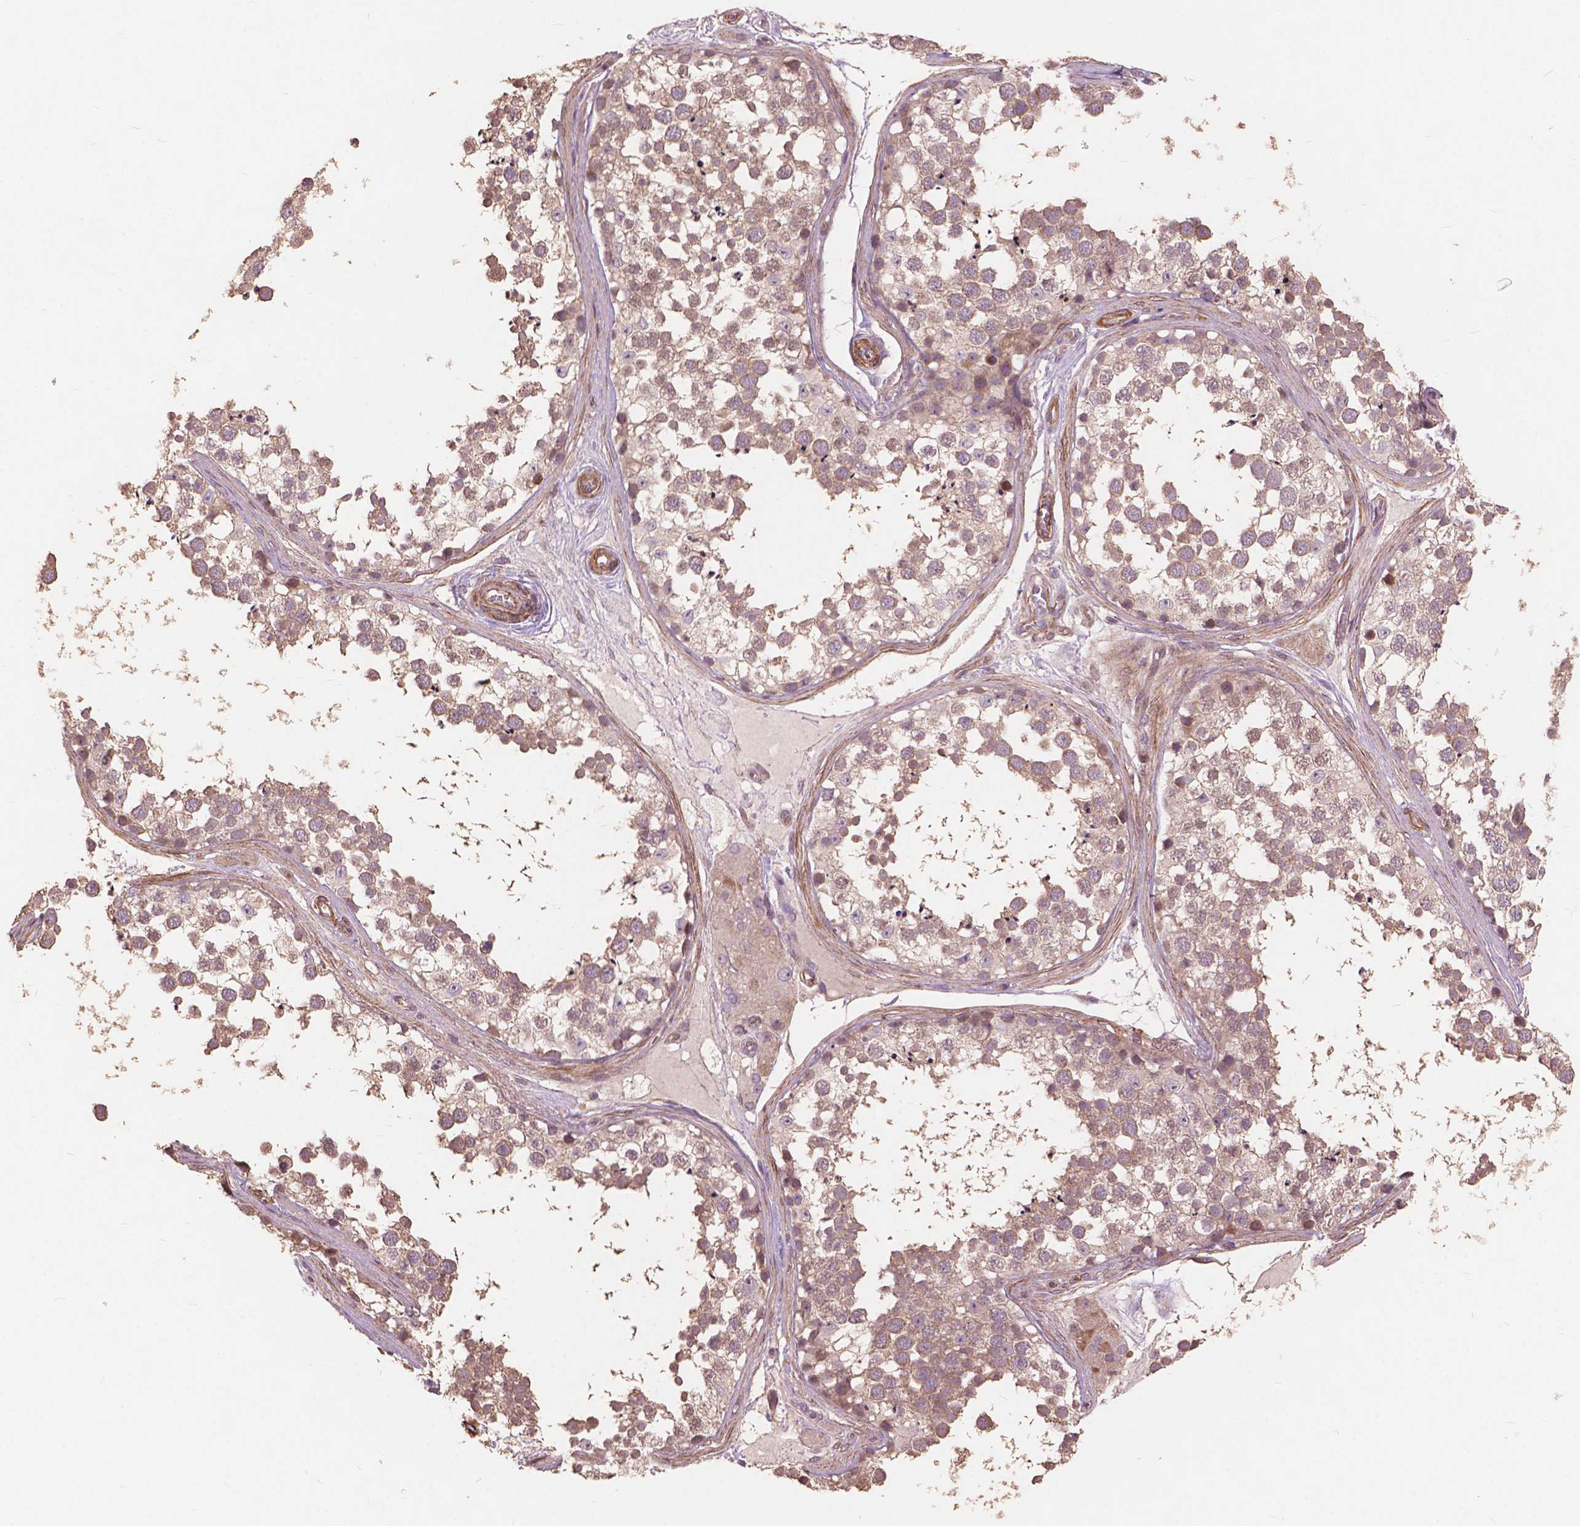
{"staining": {"intensity": "weak", "quantity": "25%-75%", "location": "cytoplasmic/membranous,nuclear"}, "tissue": "testis", "cell_type": "Cells in seminiferous ducts", "image_type": "normal", "snomed": [{"axis": "morphology", "description": "Normal tissue, NOS"}, {"axis": "morphology", "description": "Seminoma, NOS"}, {"axis": "topography", "description": "Testis"}], "caption": "A histopathology image of human testis stained for a protein shows weak cytoplasmic/membranous,nuclear brown staining in cells in seminiferous ducts.", "gene": "FNIP1", "patient": {"sex": "male", "age": 65}}